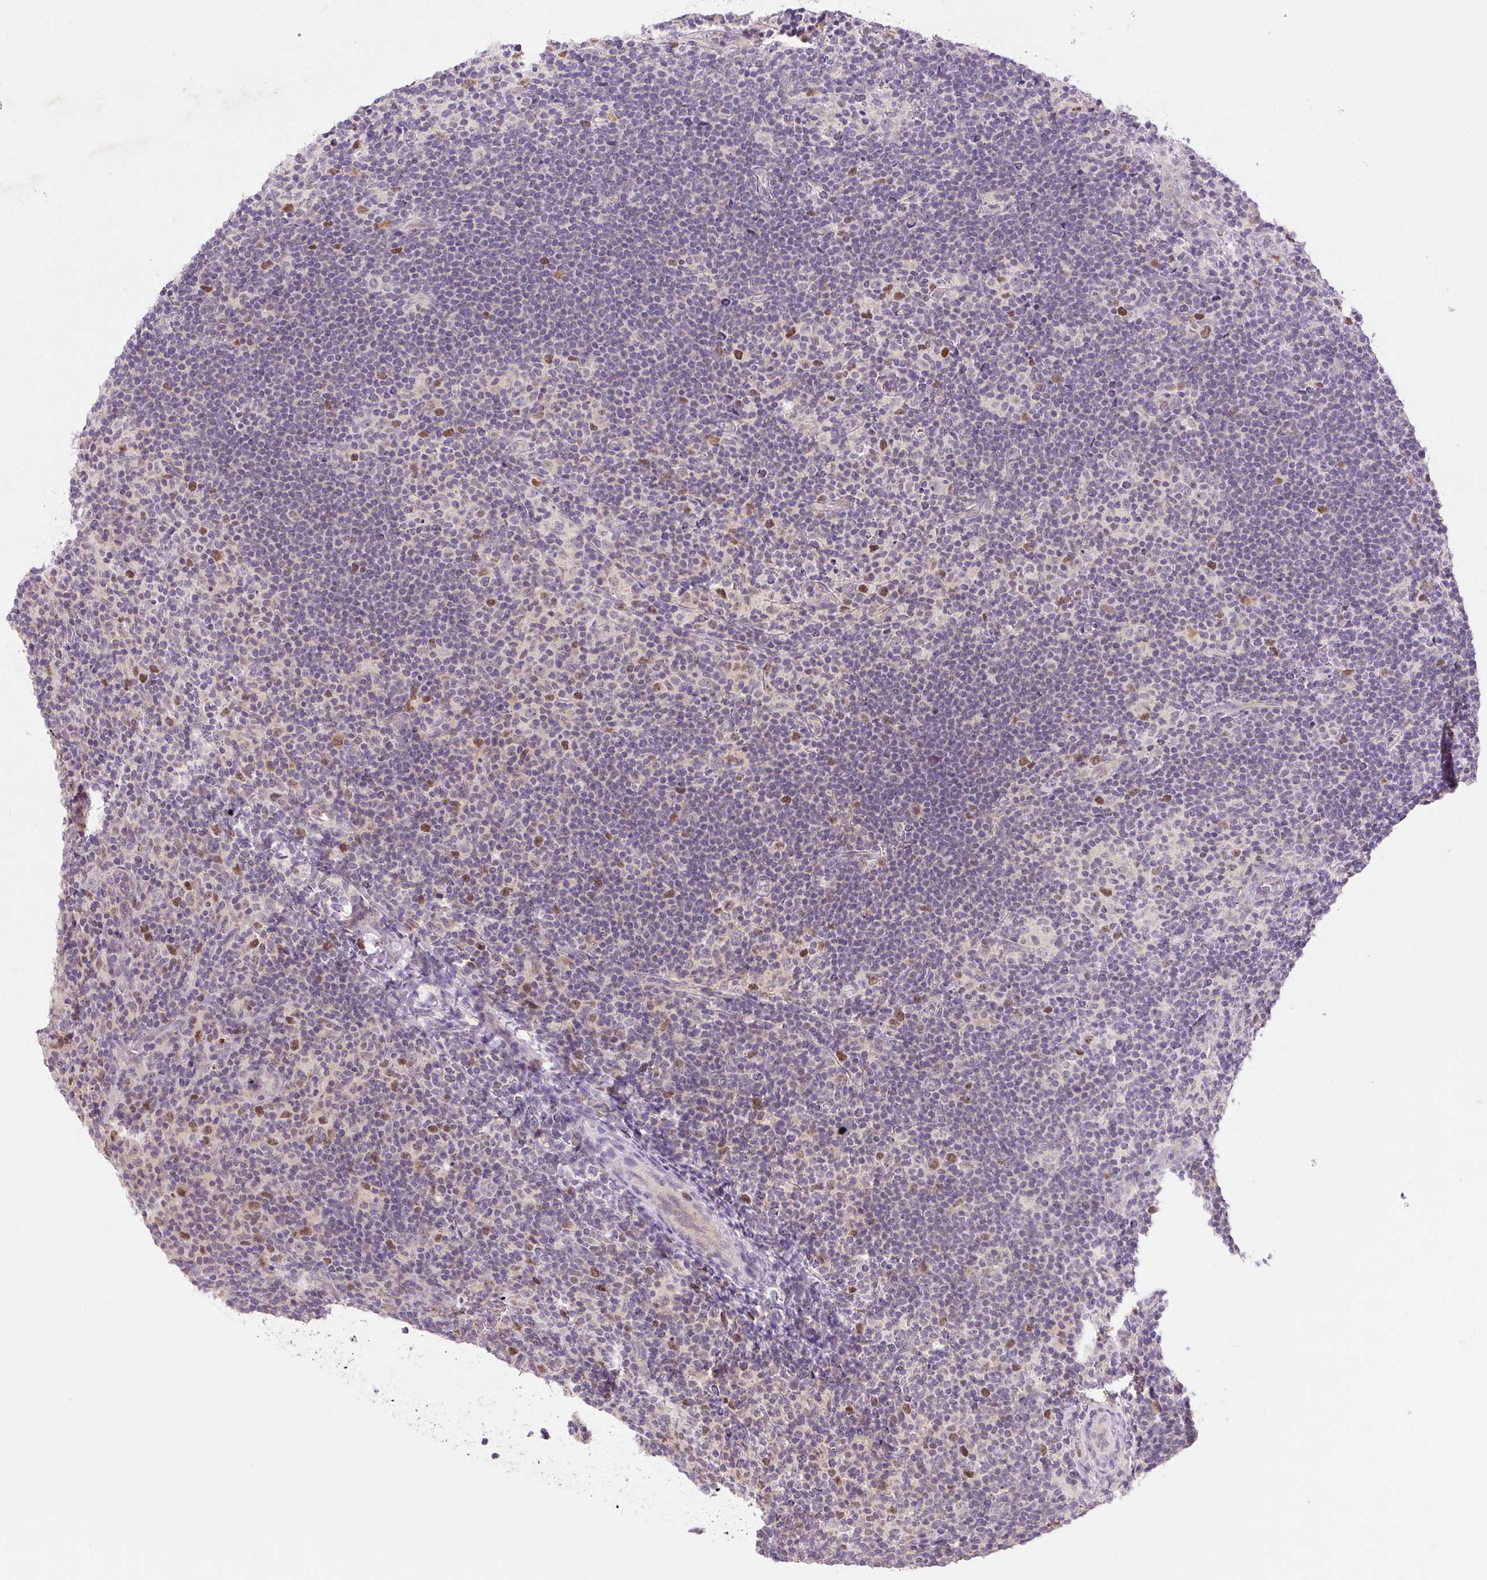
{"staining": {"intensity": "negative", "quantity": "none", "location": "none"}, "tissue": "lymphoma", "cell_type": "Tumor cells", "image_type": "cancer", "snomed": [{"axis": "morphology", "description": "Hodgkin's disease, NOS"}, {"axis": "topography", "description": "Lymph node"}], "caption": "A high-resolution micrograph shows immunohistochemistry (IHC) staining of Hodgkin's disease, which exhibits no significant expression in tumor cells.", "gene": "RACGAP1", "patient": {"sex": "female", "age": 57}}